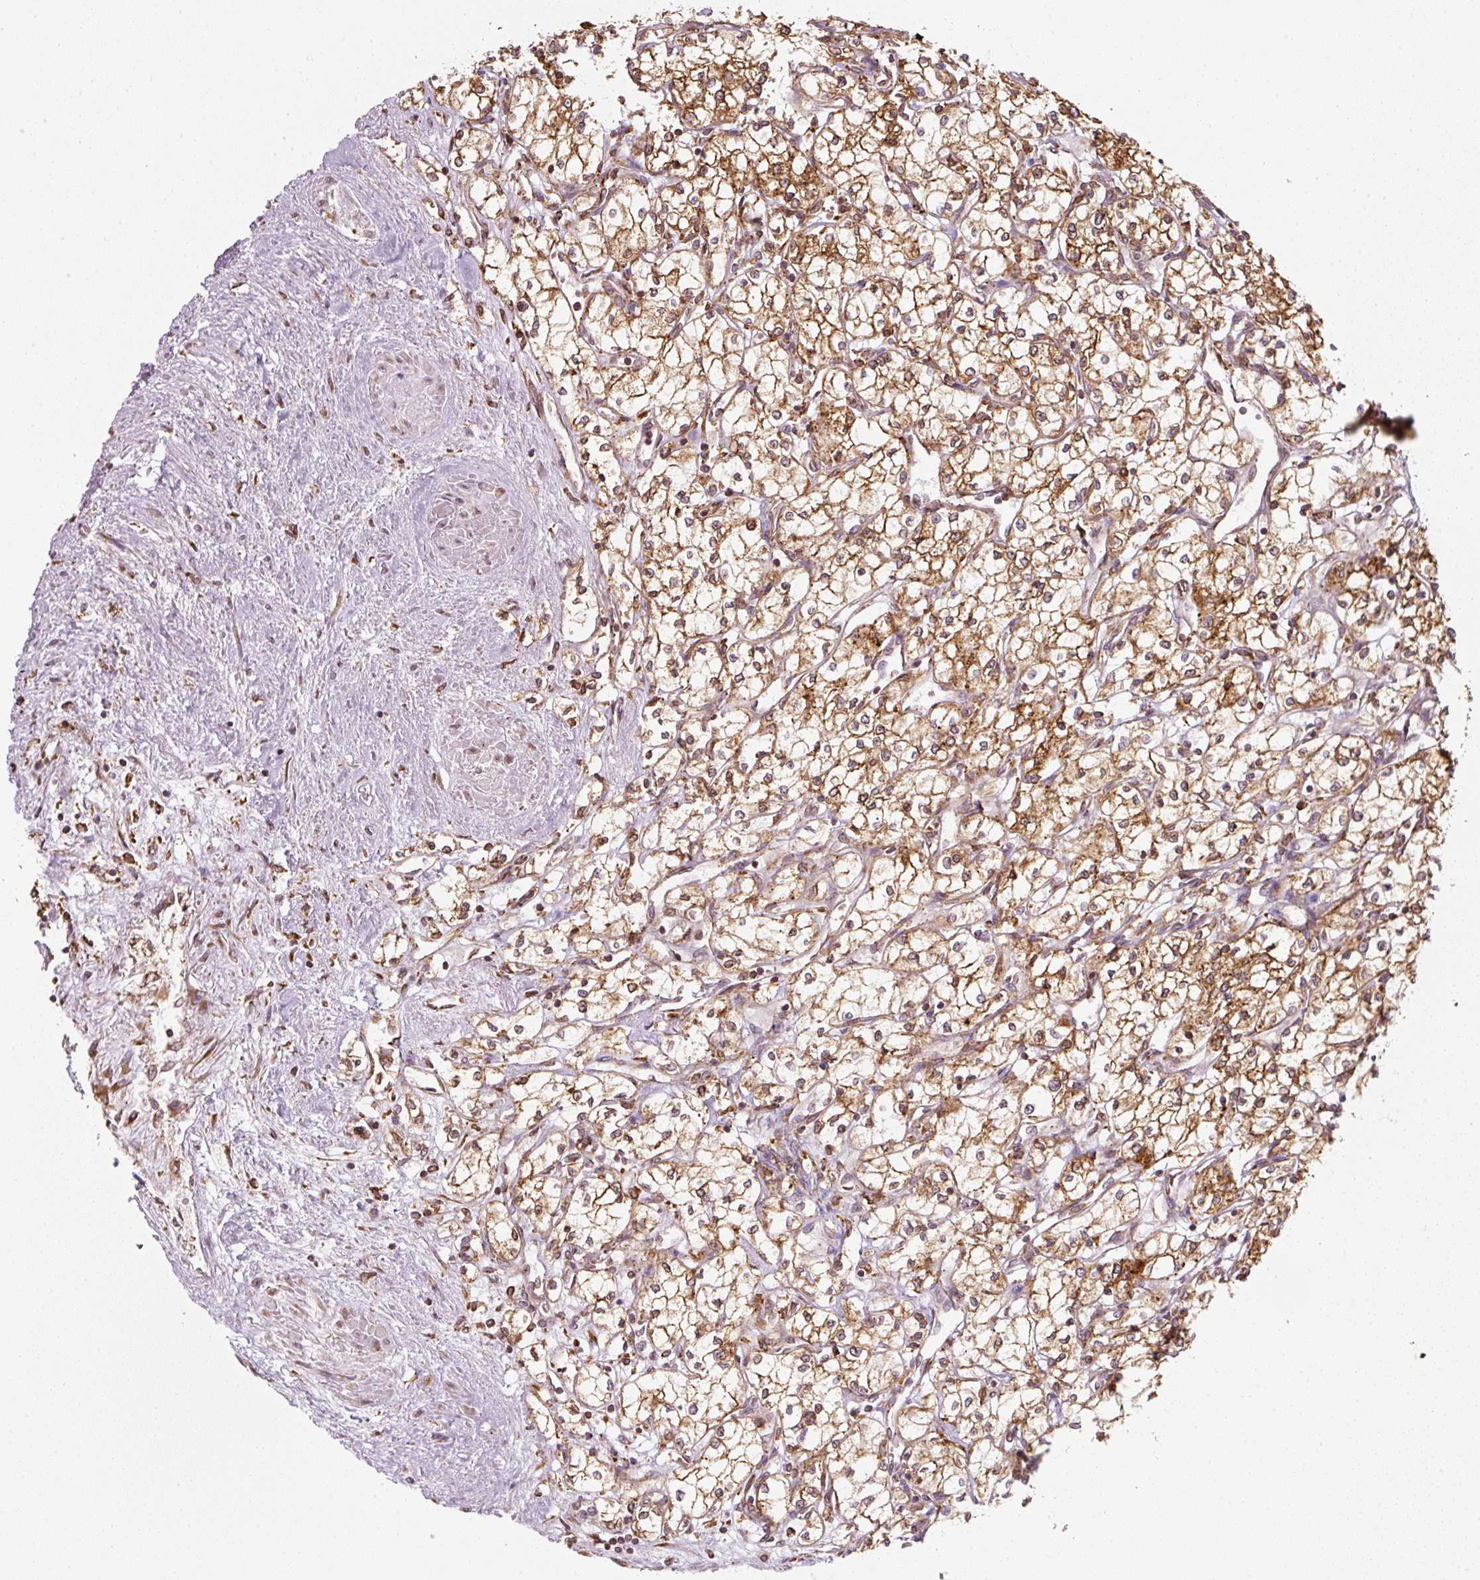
{"staining": {"intensity": "moderate", "quantity": ">75%", "location": "cytoplasmic/membranous"}, "tissue": "renal cancer", "cell_type": "Tumor cells", "image_type": "cancer", "snomed": [{"axis": "morphology", "description": "Adenocarcinoma, NOS"}, {"axis": "topography", "description": "Kidney"}], "caption": "Renal adenocarcinoma tissue demonstrates moderate cytoplasmic/membranous positivity in approximately >75% of tumor cells, visualized by immunohistochemistry.", "gene": "PRKCSH", "patient": {"sex": "male", "age": 59}}